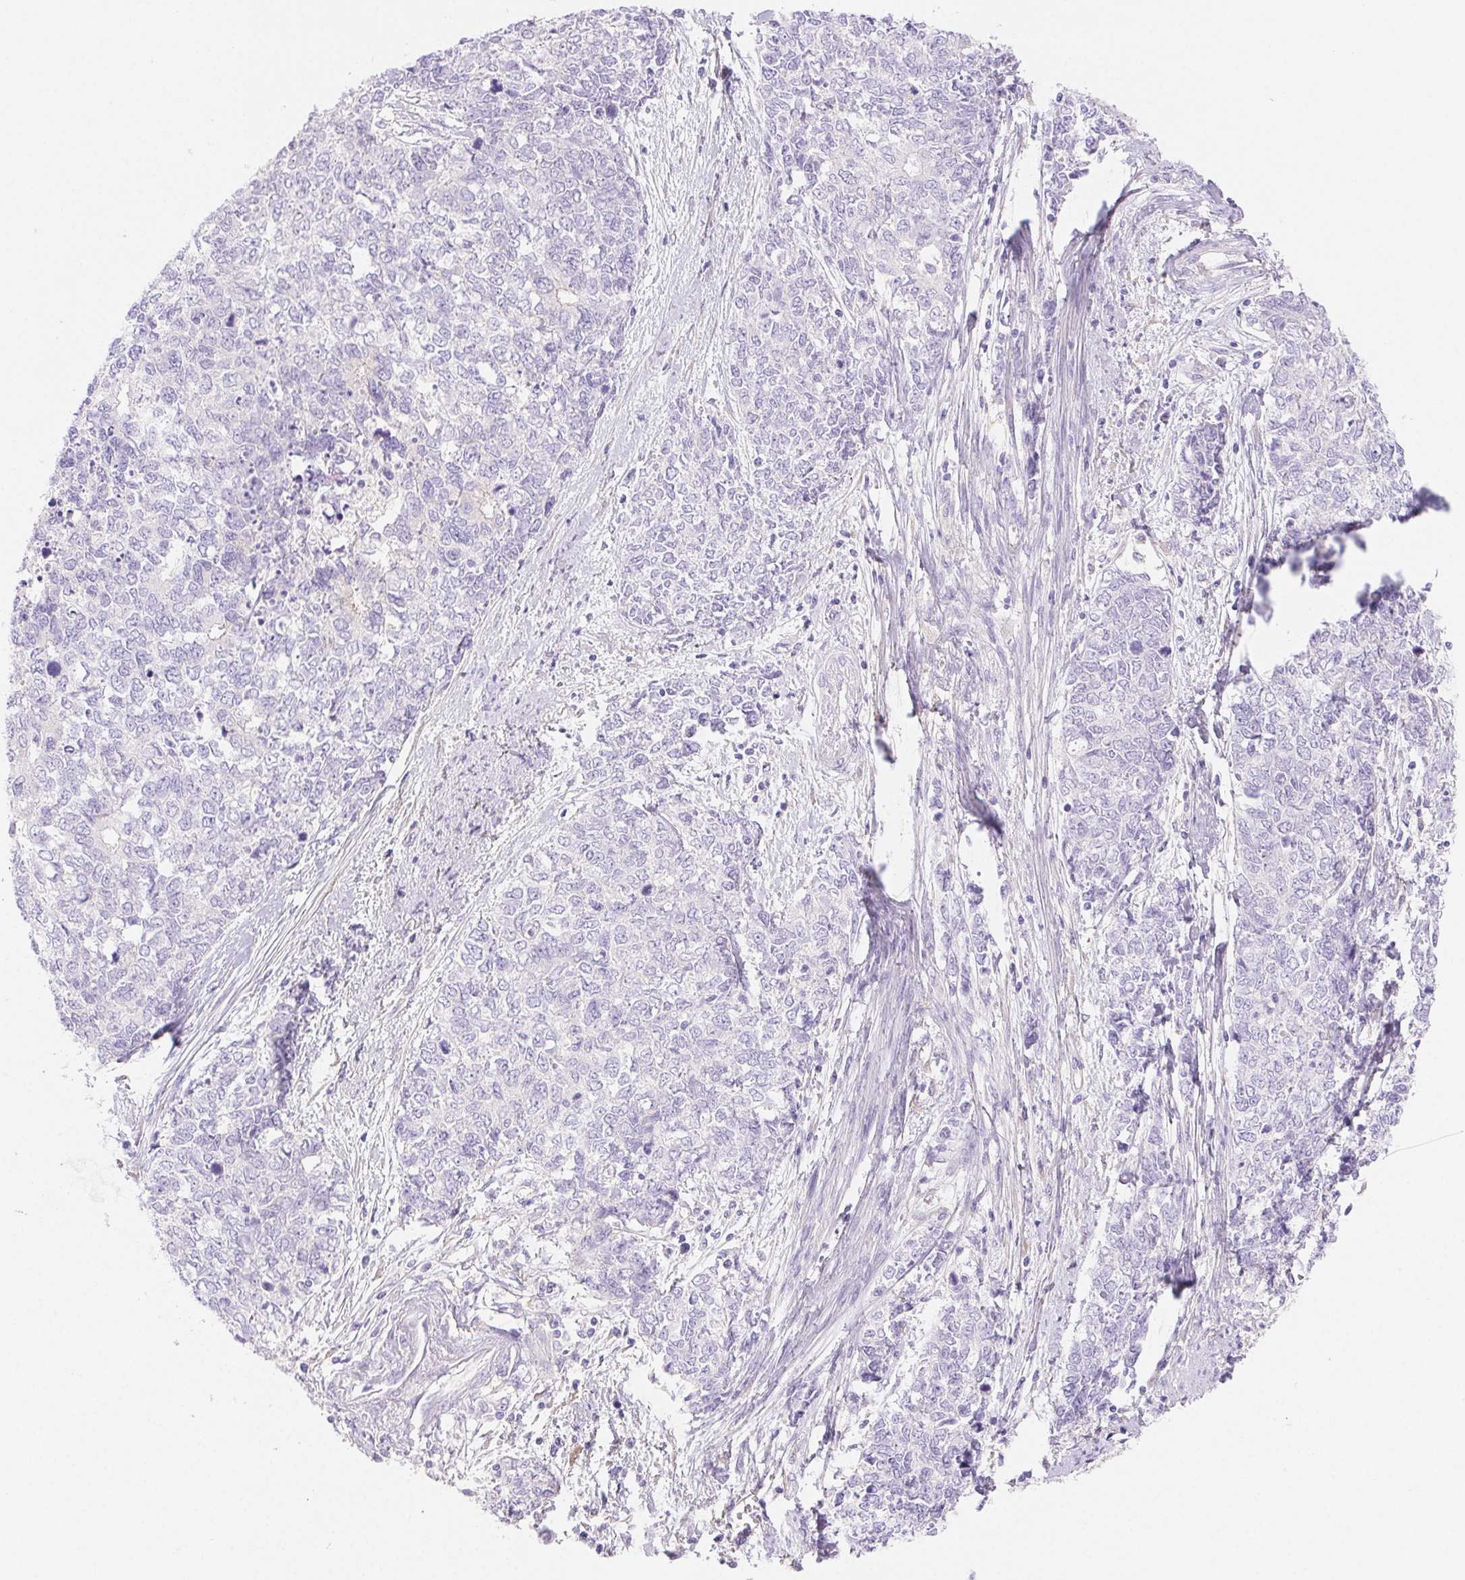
{"staining": {"intensity": "negative", "quantity": "none", "location": "none"}, "tissue": "cervical cancer", "cell_type": "Tumor cells", "image_type": "cancer", "snomed": [{"axis": "morphology", "description": "Adenocarcinoma, NOS"}, {"axis": "topography", "description": "Cervix"}], "caption": "Immunohistochemistry (IHC) of cervical cancer (adenocarcinoma) shows no expression in tumor cells.", "gene": "PNLIP", "patient": {"sex": "female", "age": 63}}